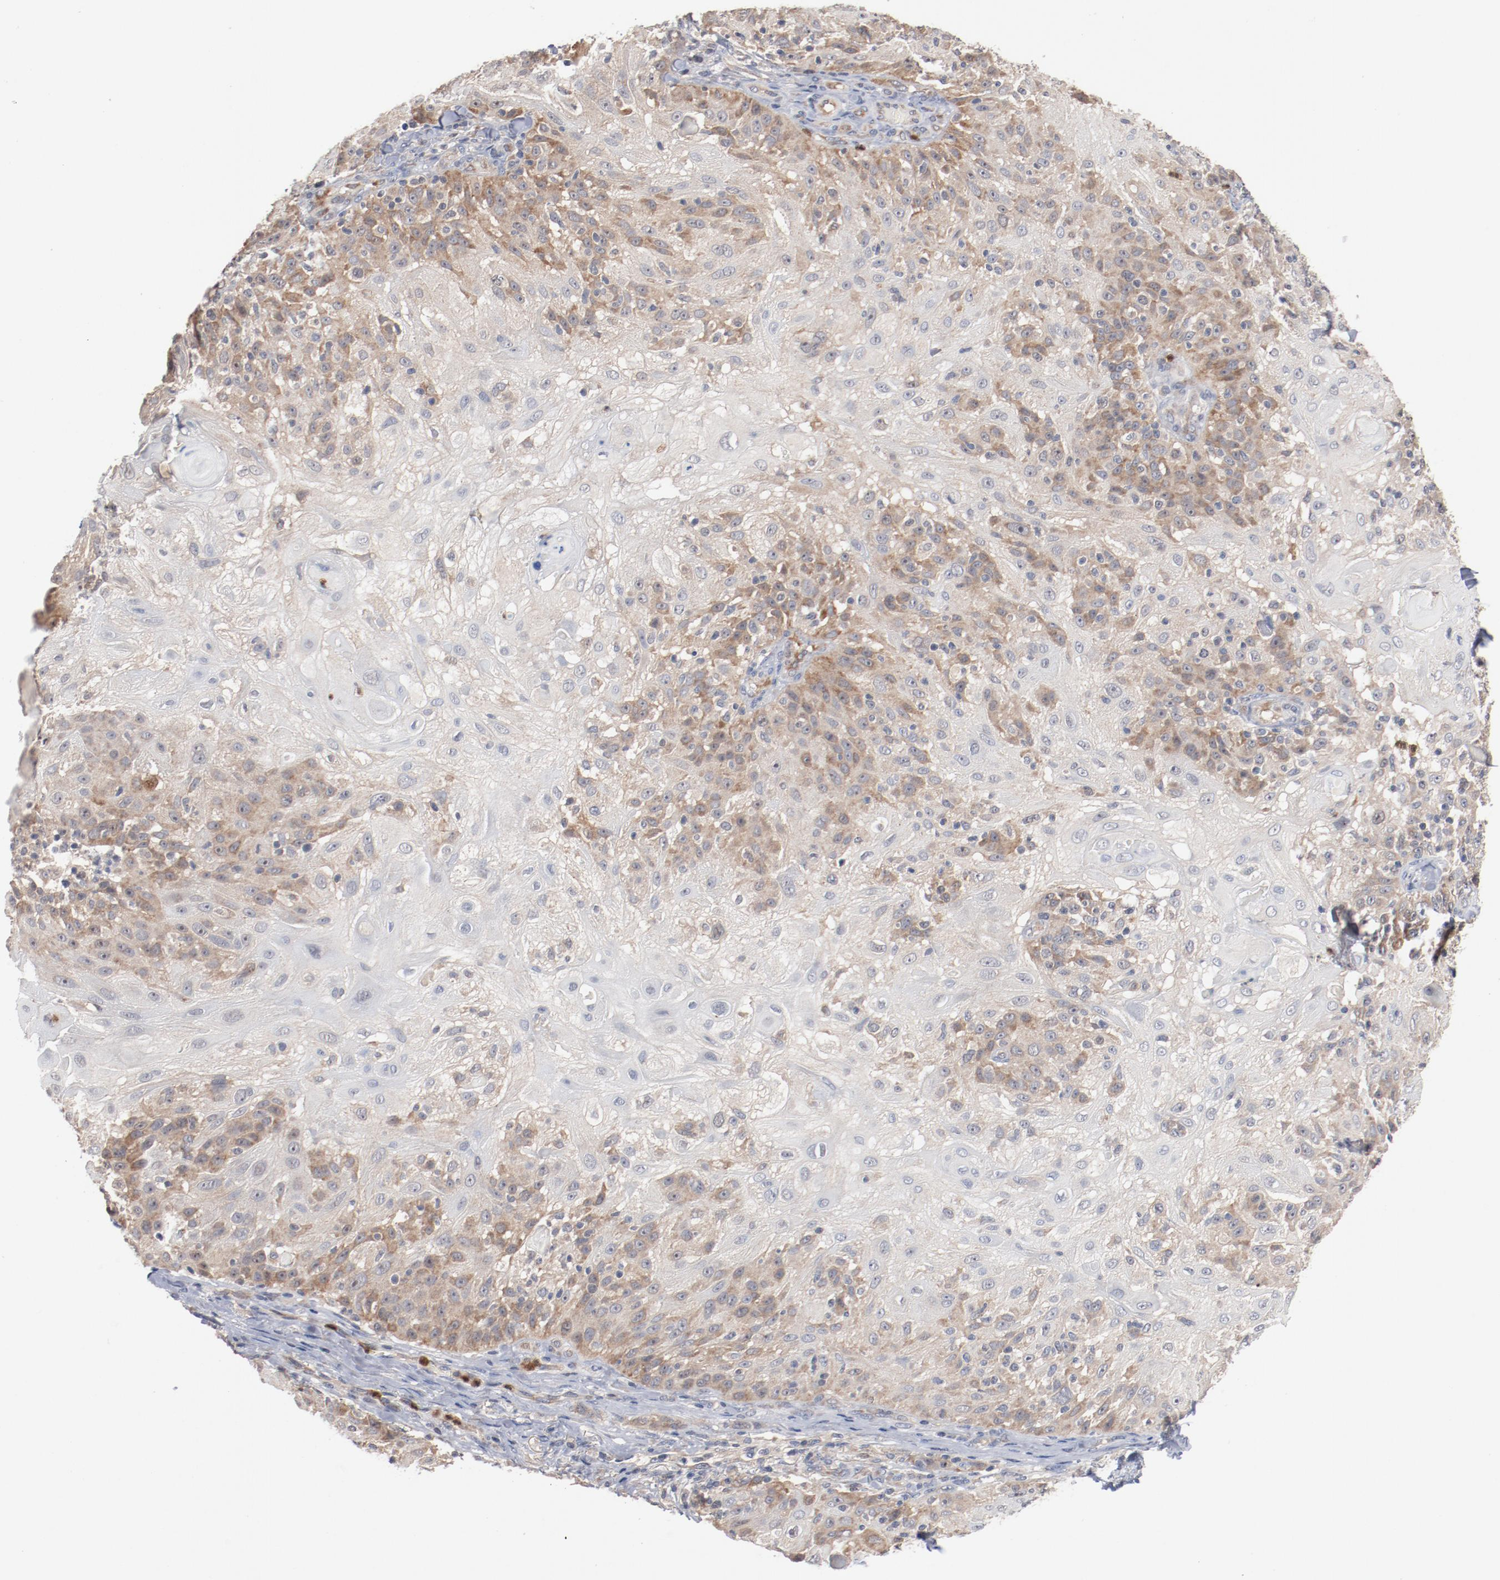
{"staining": {"intensity": "moderate", "quantity": "25%-75%", "location": "cytoplasmic/membranous"}, "tissue": "skin cancer", "cell_type": "Tumor cells", "image_type": "cancer", "snomed": [{"axis": "morphology", "description": "Normal tissue, NOS"}, {"axis": "morphology", "description": "Squamous cell carcinoma, NOS"}, {"axis": "topography", "description": "Skin"}], "caption": "Skin cancer (squamous cell carcinoma) stained with a protein marker demonstrates moderate staining in tumor cells.", "gene": "RNASE11", "patient": {"sex": "female", "age": 83}}